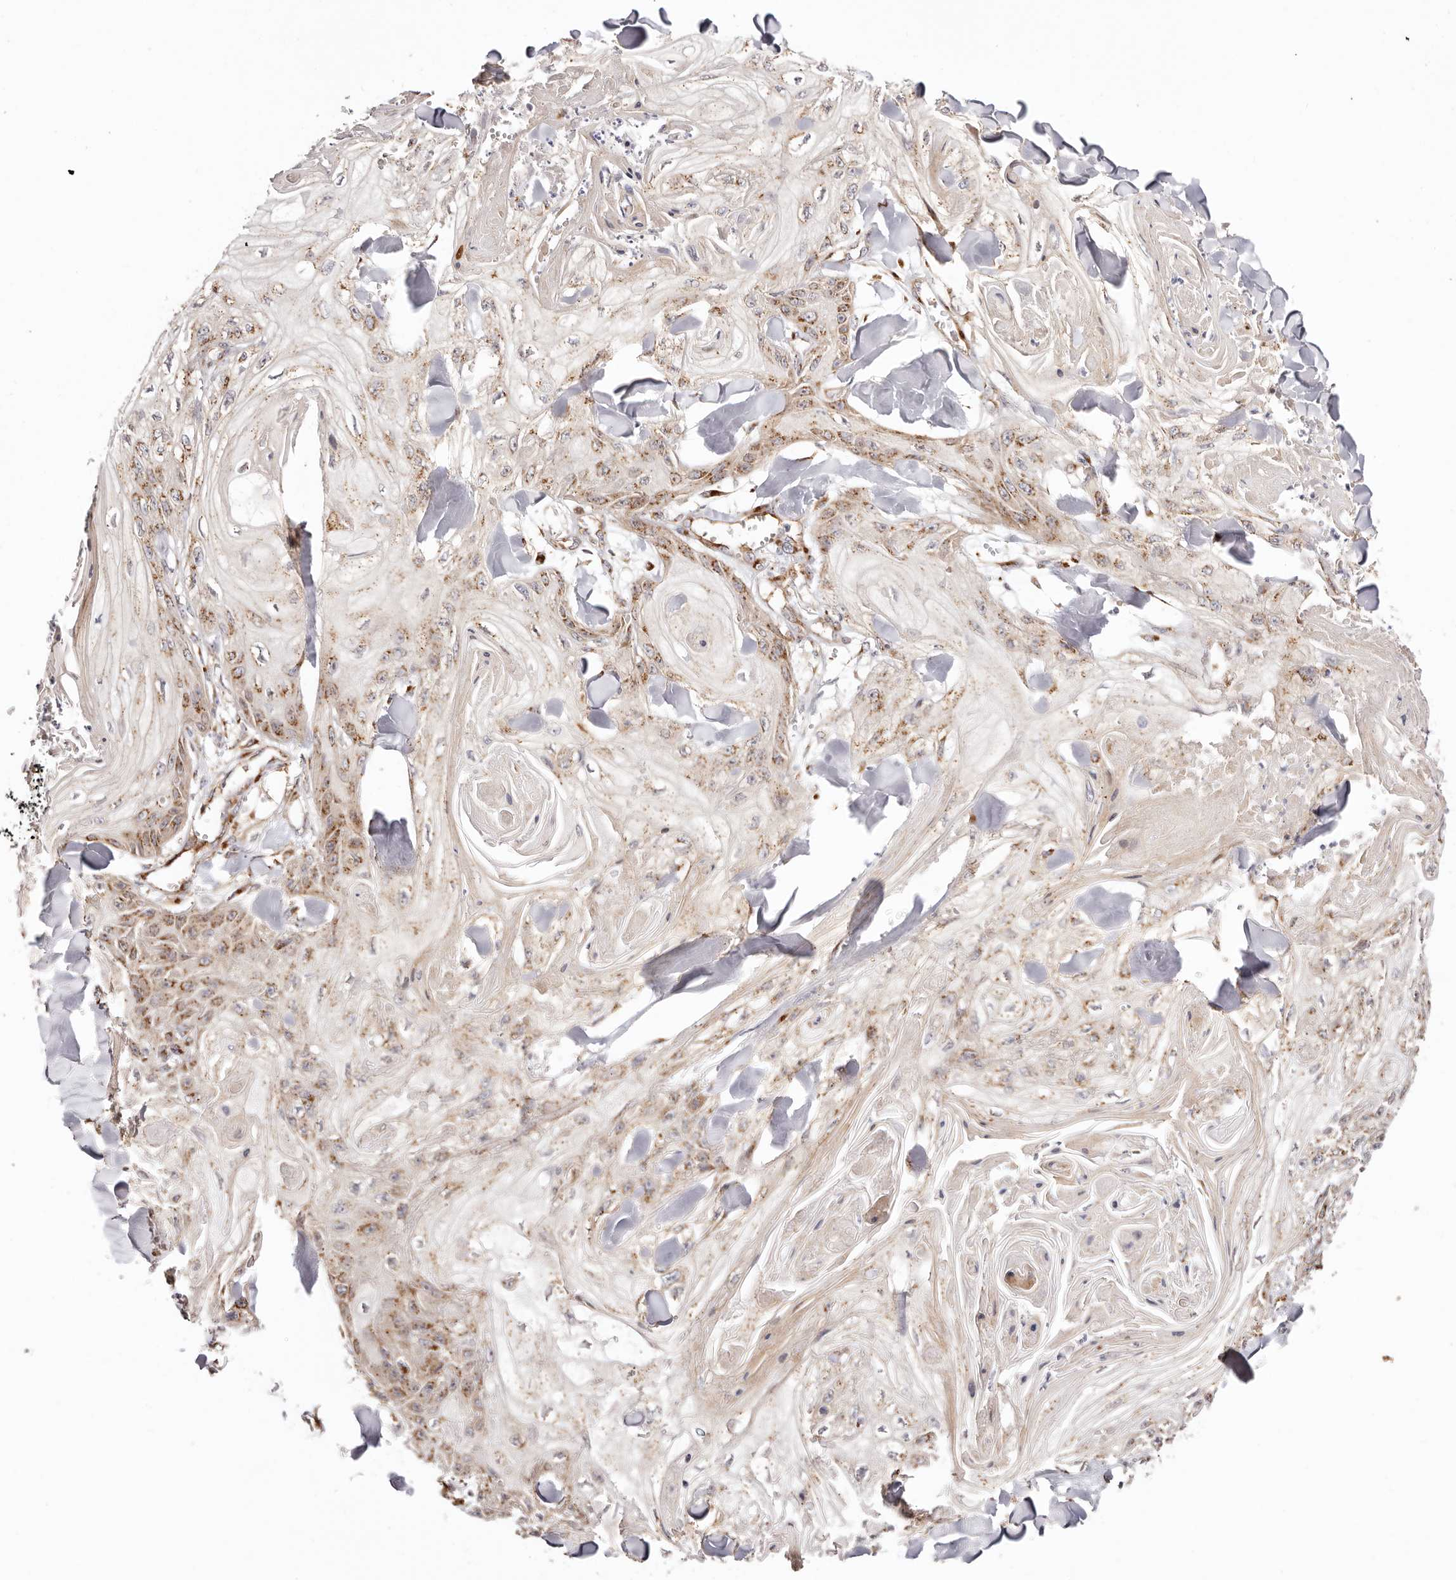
{"staining": {"intensity": "moderate", "quantity": "<25%", "location": "cytoplasmic/membranous"}, "tissue": "skin cancer", "cell_type": "Tumor cells", "image_type": "cancer", "snomed": [{"axis": "morphology", "description": "Squamous cell carcinoma, NOS"}, {"axis": "topography", "description": "Skin"}], "caption": "This is an image of immunohistochemistry (IHC) staining of skin cancer, which shows moderate positivity in the cytoplasmic/membranous of tumor cells.", "gene": "MAPK6", "patient": {"sex": "male", "age": 74}}